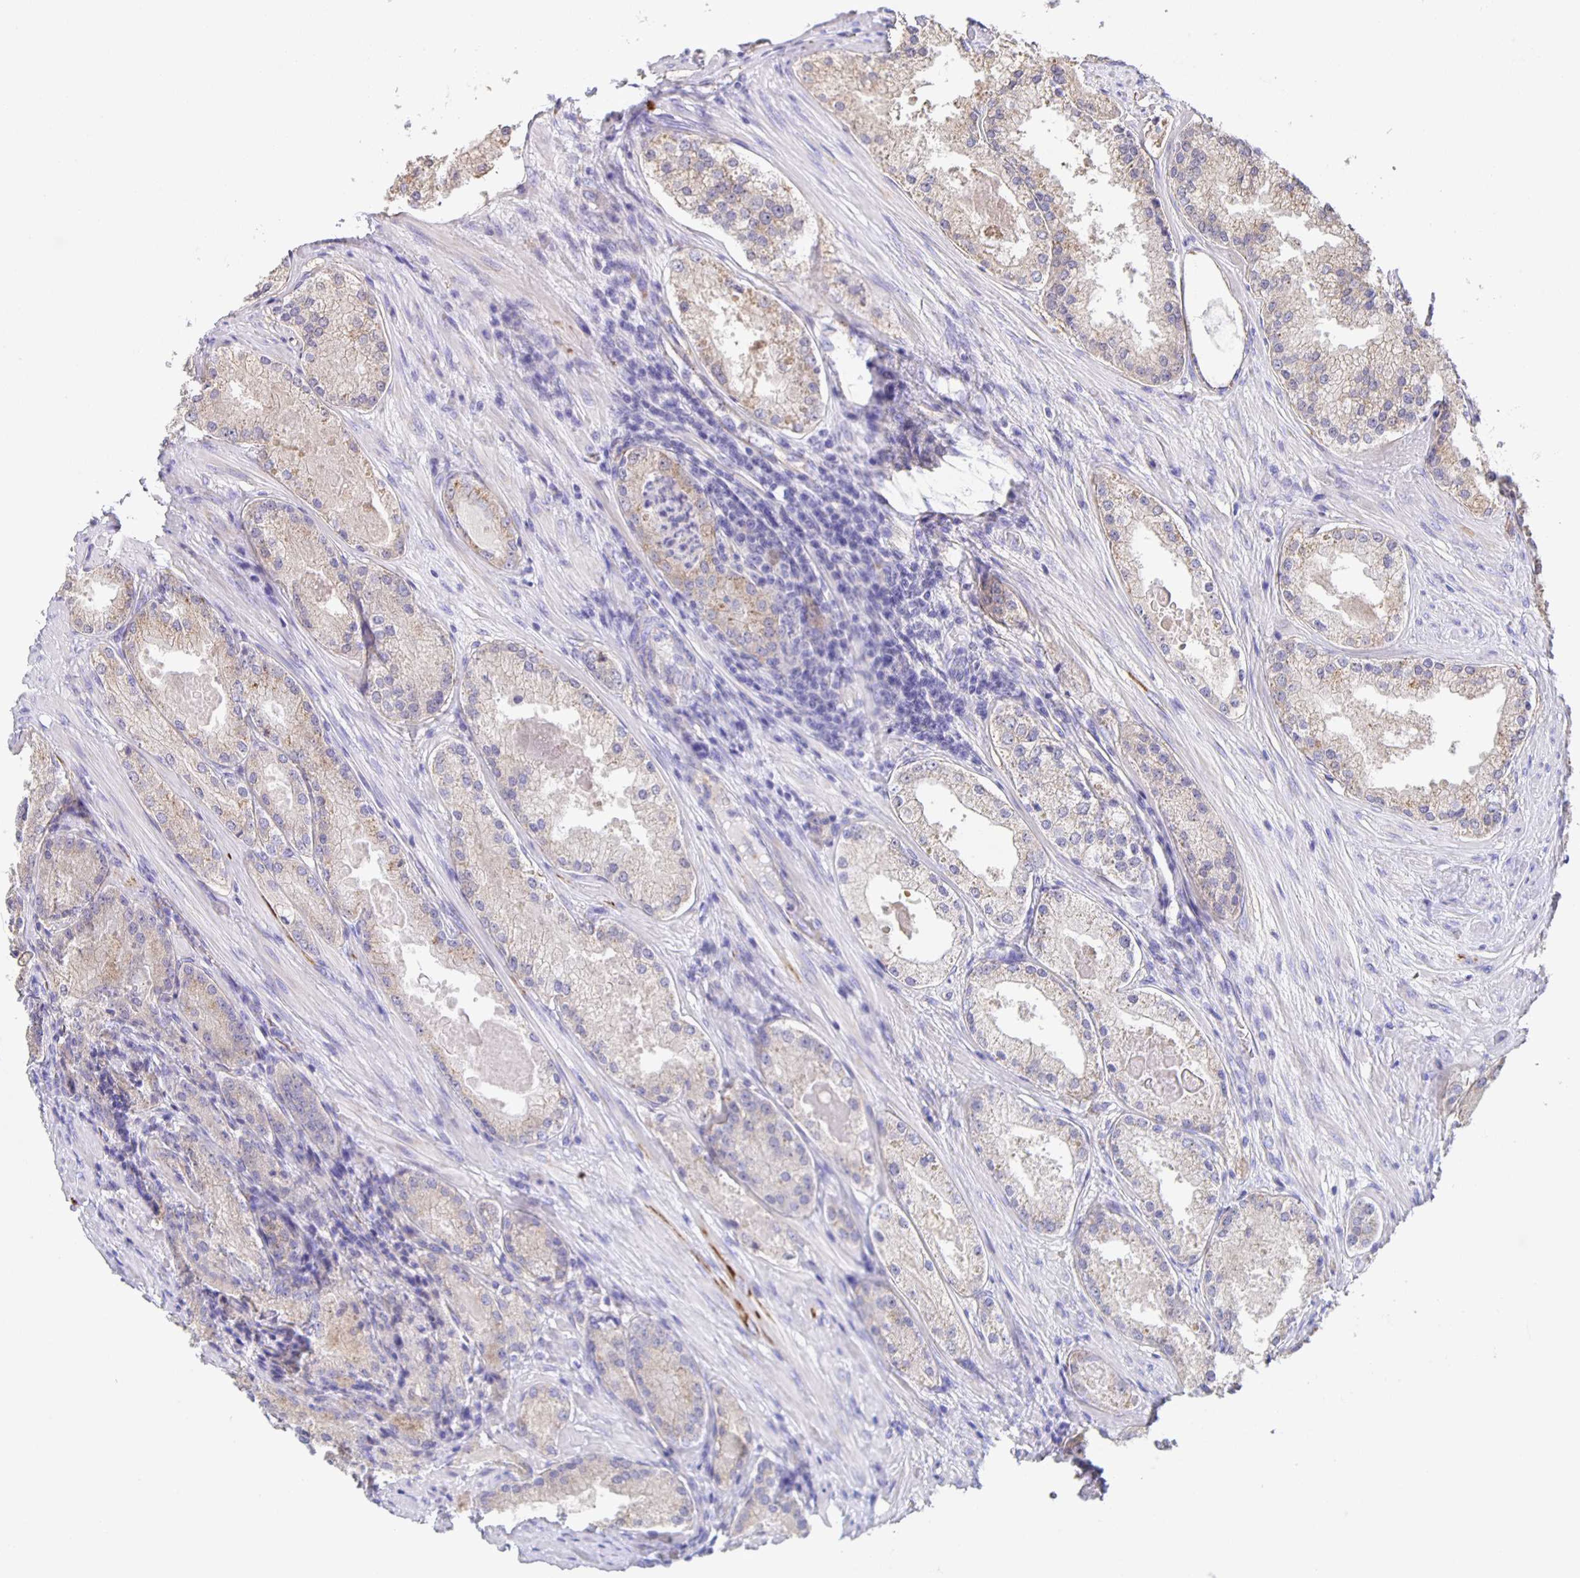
{"staining": {"intensity": "weak", "quantity": "<25%", "location": "cytoplasmic/membranous"}, "tissue": "prostate cancer", "cell_type": "Tumor cells", "image_type": "cancer", "snomed": [{"axis": "morphology", "description": "Adenocarcinoma, Low grade"}, {"axis": "topography", "description": "Prostate"}], "caption": "An immunohistochemistry (IHC) photomicrograph of prostate adenocarcinoma (low-grade) is shown. There is no staining in tumor cells of prostate adenocarcinoma (low-grade).", "gene": "JMJD4", "patient": {"sex": "male", "age": 68}}